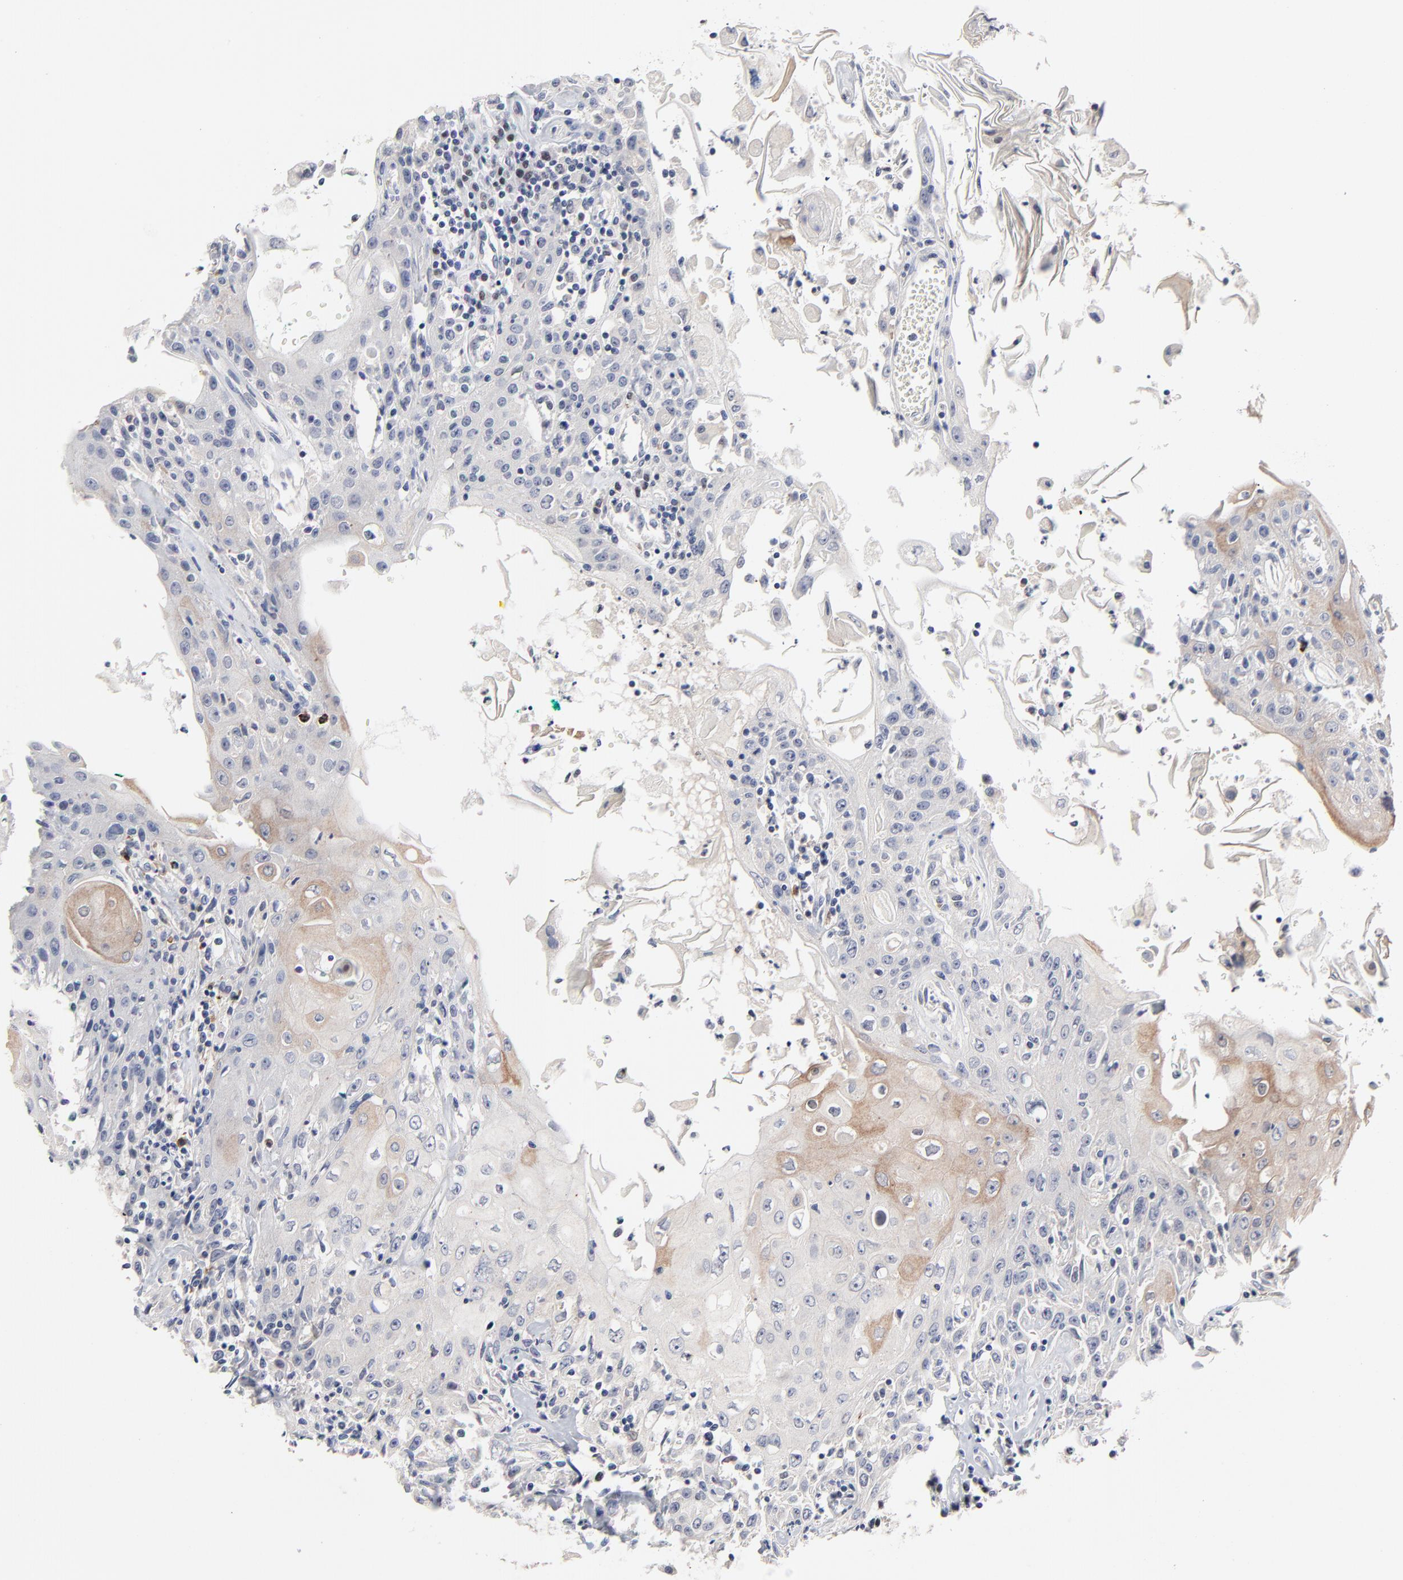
{"staining": {"intensity": "moderate", "quantity": "<25%", "location": "cytoplasmic/membranous"}, "tissue": "head and neck cancer", "cell_type": "Tumor cells", "image_type": "cancer", "snomed": [{"axis": "morphology", "description": "Squamous cell carcinoma, NOS"}, {"axis": "topography", "description": "Oral tissue"}, {"axis": "topography", "description": "Head-Neck"}], "caption": "This histopathology image displays head and neck cancer (squamous cell carcinoma) stained with immunohistochemistry to label a protein in brown. The cytoplasmic/membranous of tumor cells show moderate positivity for the protein. Nuclei are counter-stained blue.", "gene": "AADAC", "patient": {"sex": "female", "age": 76}}